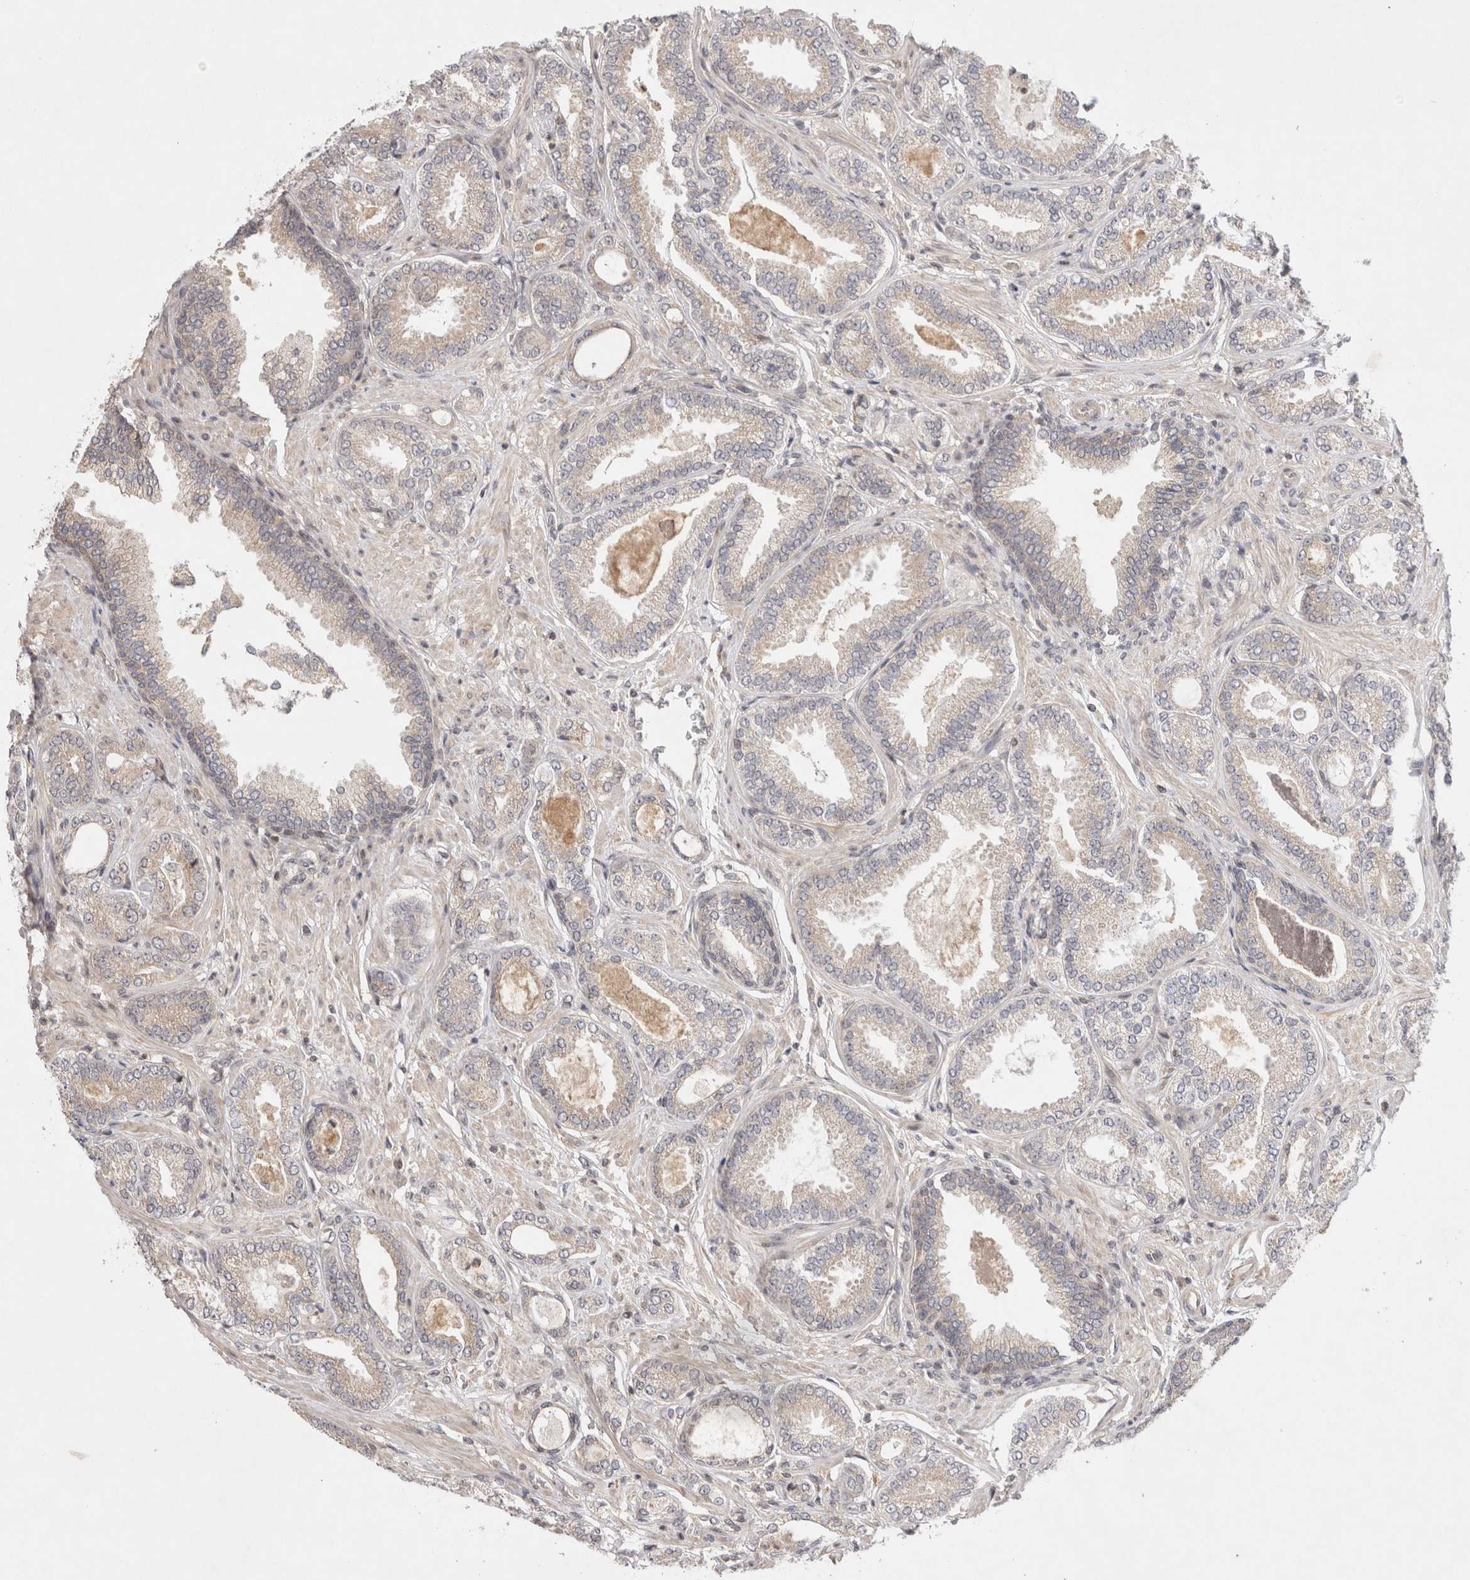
{"staining": {"intensity": "weak", "quantity": ">75%", "location": "cytoplasmic/membranous"}, "tissue": "prostate cancer", "cell_type": "Tumor cells", "image_type": "cancer", "snomed": [{"axis": "morphology", "description": "Adenocarcinoma, Low grade"}, {"axis": "topography", "description": "Prostate"}], "caption": "Prostate cancer (low-grade adenocarcinoma) stained with a protein marker demonstrates weak staining in tumor cells.", "gene": "EIF2AK1", "patient": {"sex": "male", "age": 71}}